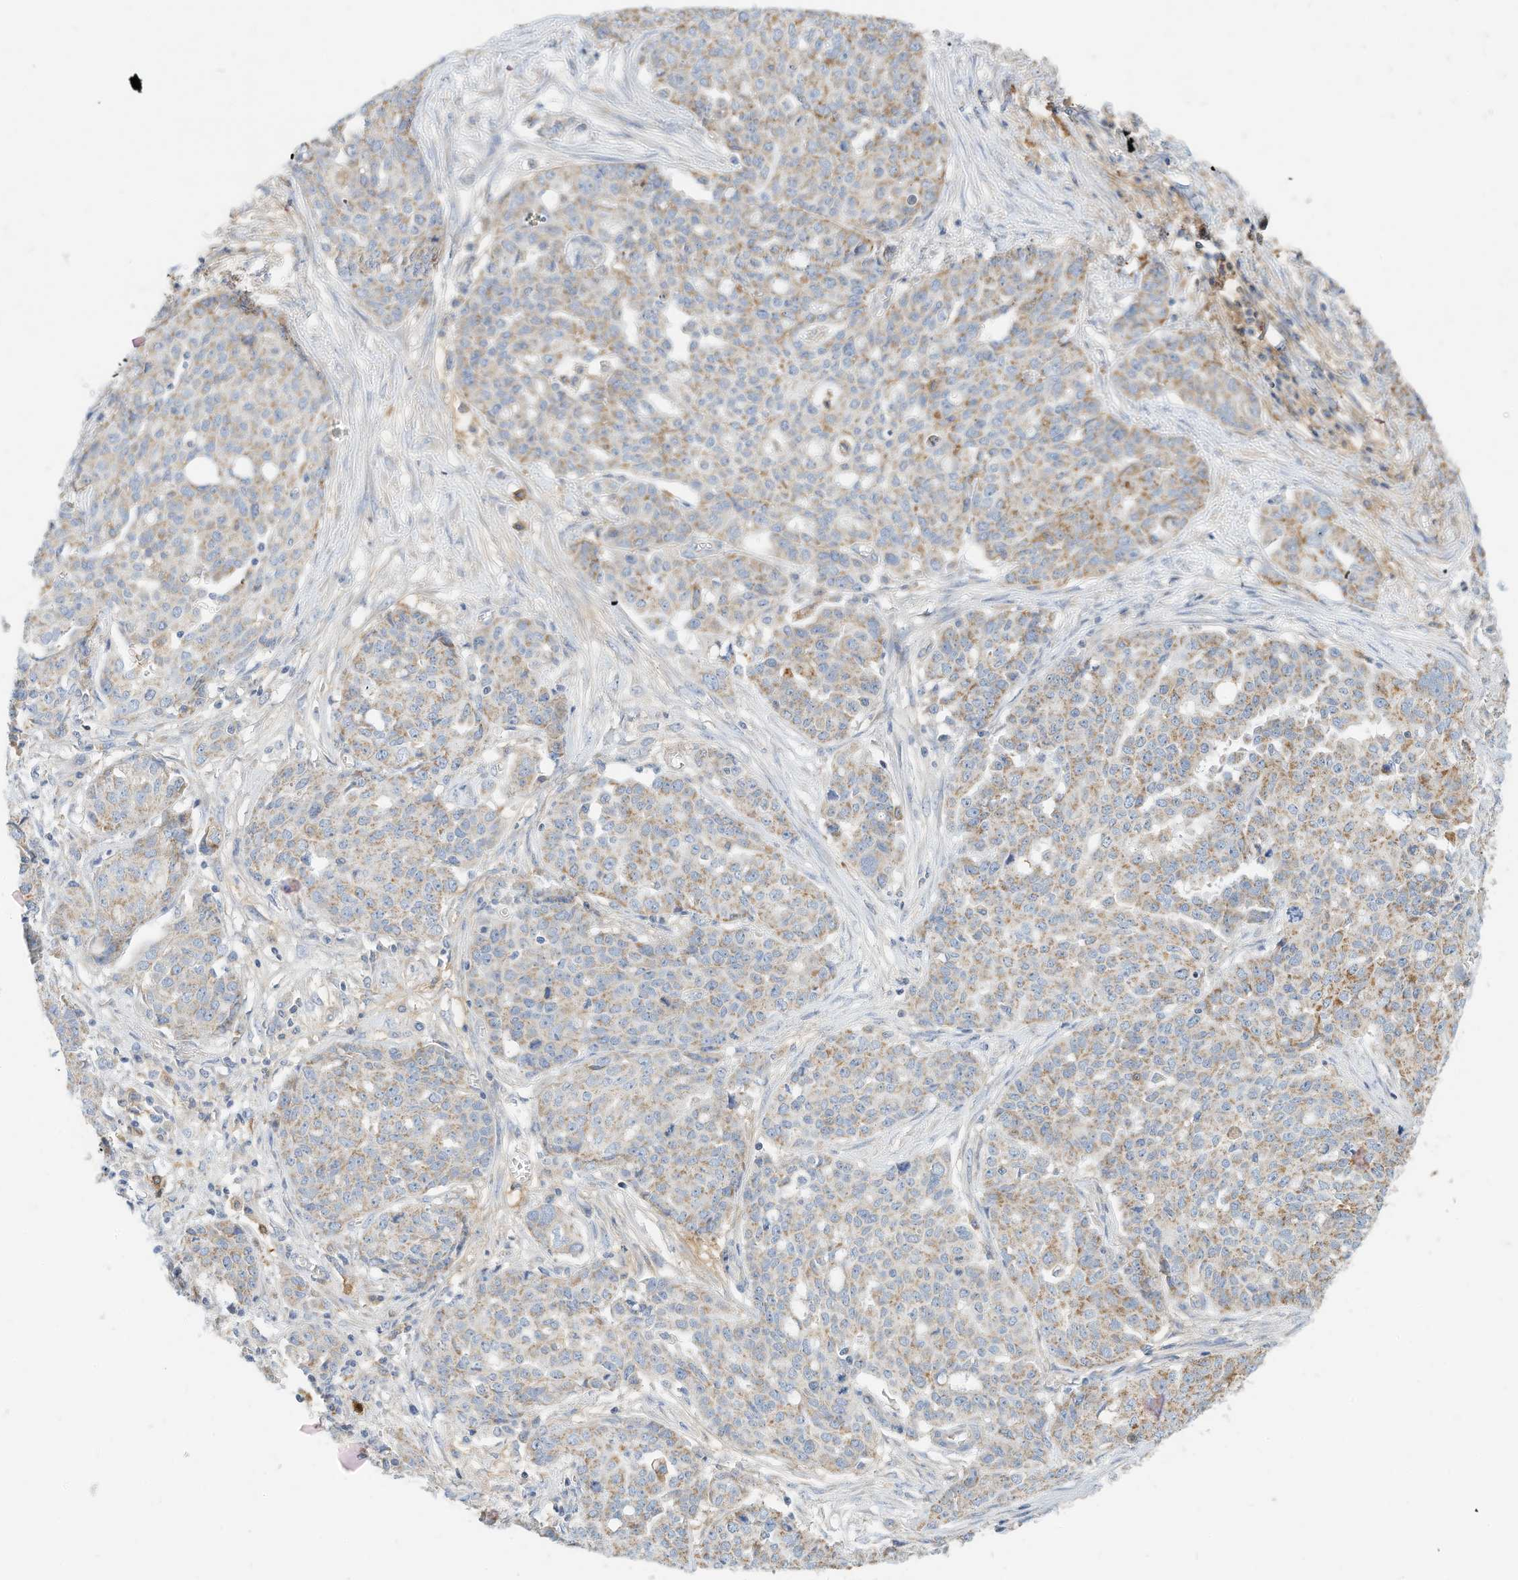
{"staining": {"intensity": "weak", "quantity": "25%-75%", "location": "cytoplasmic/membranous"}, "tissue": "ovarian cancer", "cell_type": "Tumor cells", "image_type": "cancer", "snomed": [{"axis": "morphology", "description": "Cystadenocarcinoma, serous, NOS"}, {"axis": "topography", "description": "Soft tissue"}, {"axis": "topography", "description": "Ovary"}], "caption": "The photomicrograph displays a brown stain indicating the presence of a protein in the cytoplasmic/membranous of tumor cells in ovarian cancer.", "gene": "RHOH", "patient": {"sex": "female", "age": 57}}